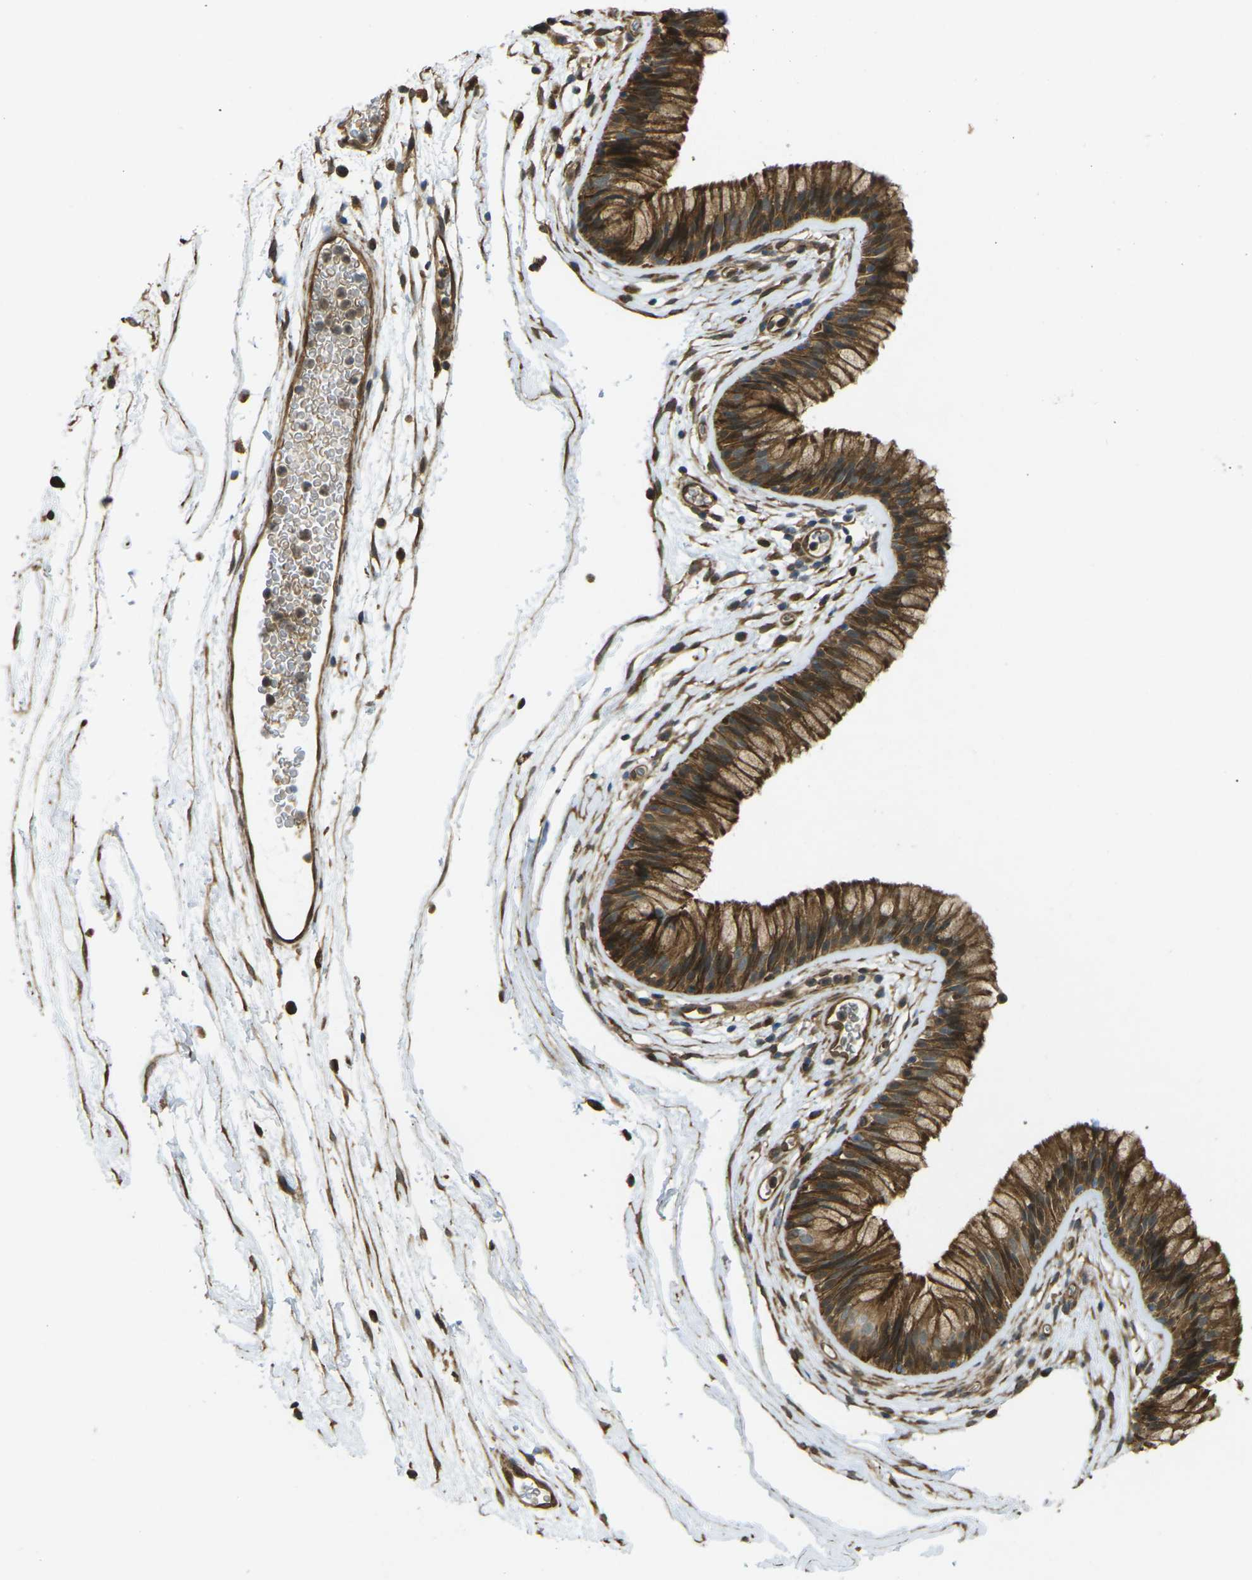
{"staining": {"intensity": "strong", "quantity": ">75%", "location": "cytoplasmic/membranous"}, "tissue": "nasopharynx", "cell_type": "Respiratory epithelial cells", "image_type": "normal", "snomed": [{"axis": "morphology", "description": "Normal tissue, NOS"}, {"axis": "morphology", "description": "Inflammation, NOS"}, {"axis": "topography", "description": "Nasopharynx"}], "caption": "IHC histopathology image of normal nasopharynx: nasopharynx stained using immunohistochemistry (IHC) shows high levels of strong protein expression localized specifically in the cytoplasmic/membranous of respiratory epithelial cells, appearing as a cytoplasmic/membranous brown color.", "gene": "CHMP3", "patient": {"sex": "male", "age": 48}}